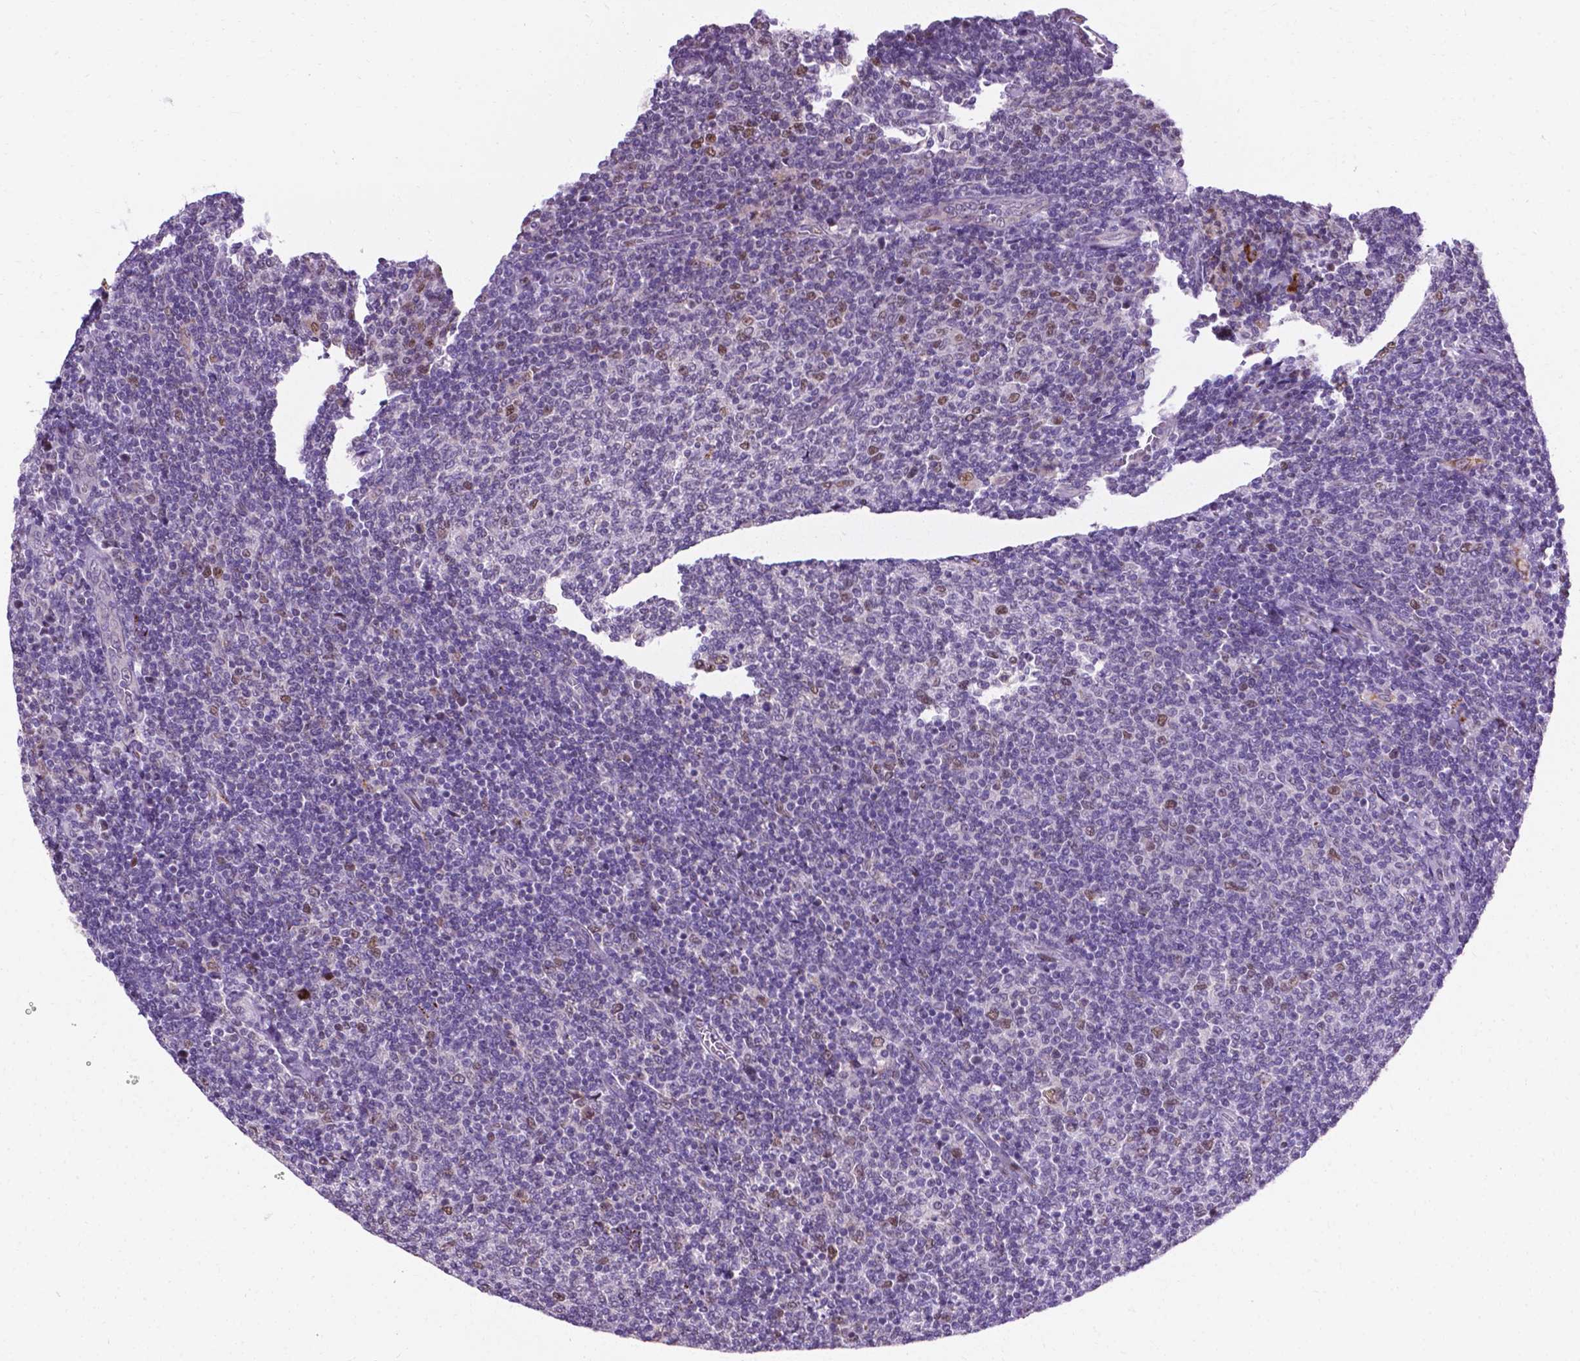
{"staining": {"intensity": "negative", "quantity": "none", "location": "none"}, "tissue": "lymphoma", "cell_type": "Tumor cells", "image_type": "cancer", "snomed": [{"axis": "morphology", "description": "Malignant lymphoma, non-Hodgkin's type, Low grade"}, {"axis": "topography", "description": "Lymph node"}], "caption": "Tumor cells are negative for protein expression in human low-grade malignant lymphoma, non-Hodgkin's type. (DAB (3,3'-diaminobenzidine) IHC with hematoxylin counter stain).", "gene": "SMAD3", "patient": {"sex": "male", "age": 52}}